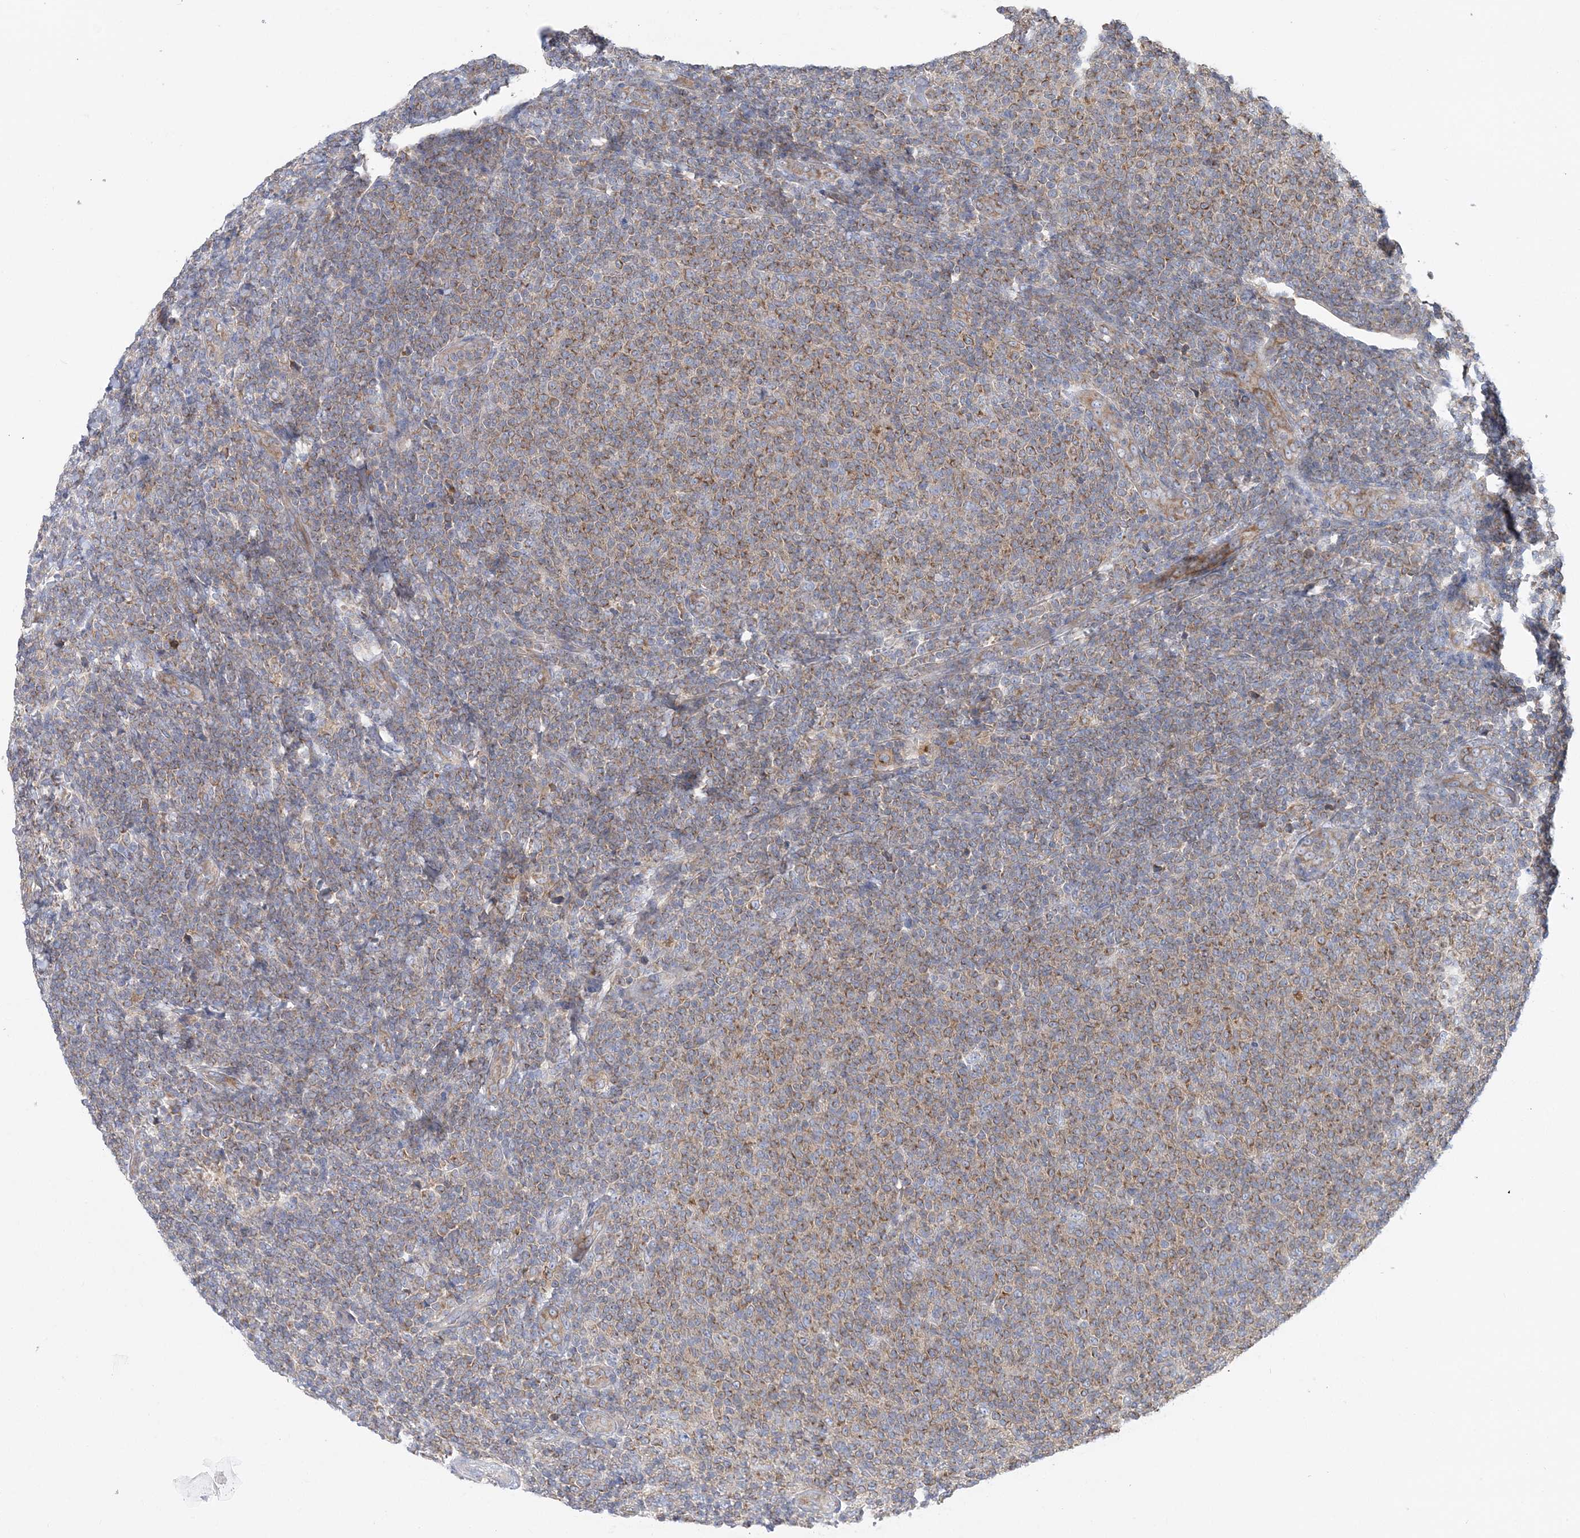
{"staining": {"intensity": "moderate", "quantity": "25%-75%", "location": "cytoplasmic/membranous"}, "tissue": "lymphoma", "cell_type": "Tumor cells", "image_type": "cancer", "snomed": [{"axis": "morphology", "description": "Malignant lymphoma, non-Hodgkin's type, Low grade"}, {"axis": "topography", "description": "Lymph node"}], "caption": "Protein staining by IHC shows moderate cytoplasmic/membranous expression in about 25%-75% of tumor cells in low-grade malignant lymphoma, non-Hodgkin's type.", "gene": "FAM114A2", "patient": {"sex": "male", "age": 66}}